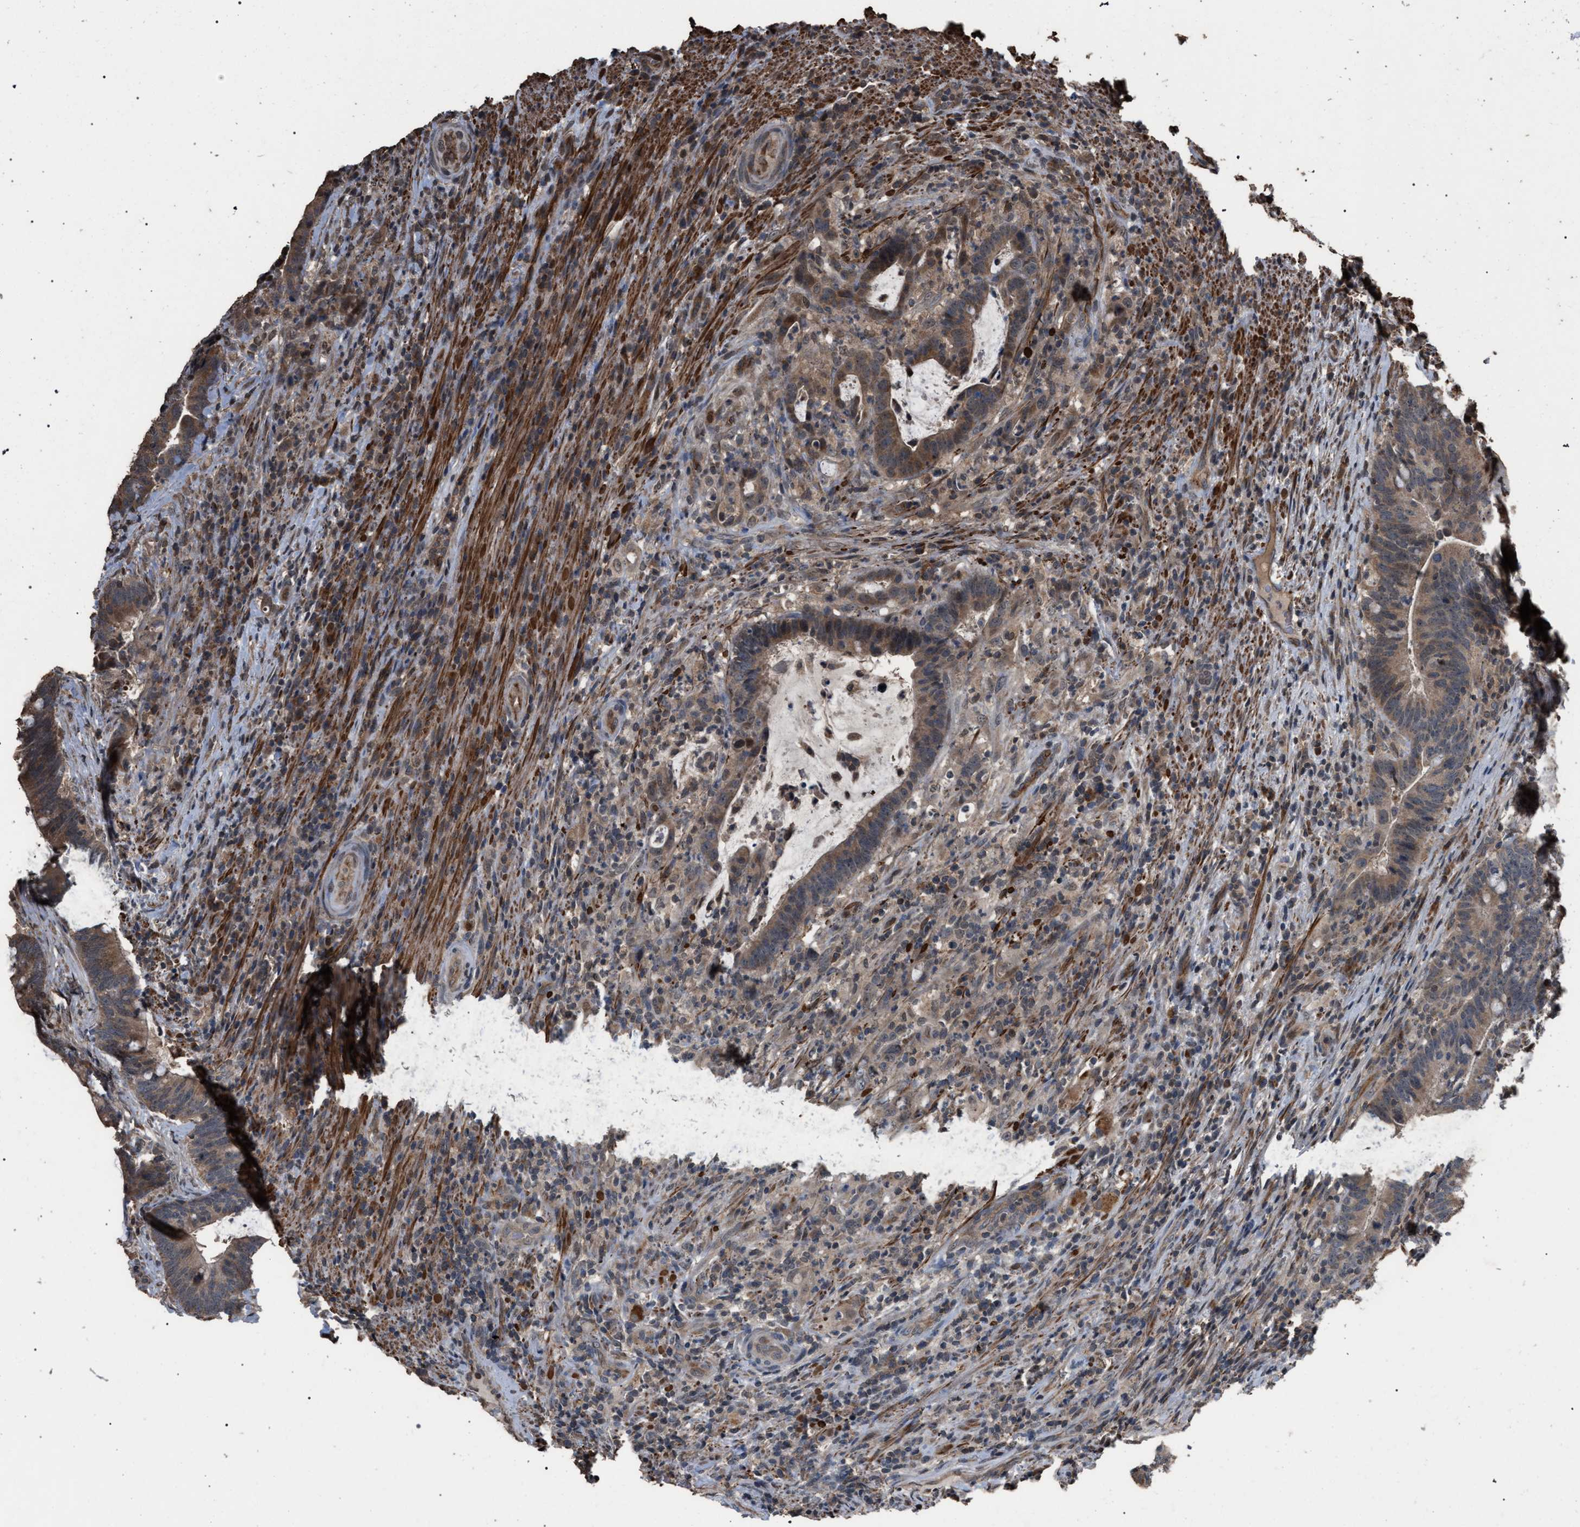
{"staining": {"intensity": "weak", "quantity": ">75%", "location": "cytoplasmic/membranous"}, "tissue": "colorectal cancer", "cell_type": "Tumor cells", "image_type": "cancer", "snomed": [{"axis": "morphology", "description": "Adenocarcinoma, NOS"}, {"axis": "topography", "description": "Colon"}], "caption": "A photomicrograph of human colorectal cancer (adenocarcinoma) stained for a protein reveals weak cytoplasmic/membranous brown staining in tumor cells. The staining is performed using DAB (3,3'-diaminobenzidine) brown chromogen to label protein expression. The nuclei are counter-stained blue using hematoxylin.", "gene": "NAA35", "patient": {"sex": "female", "age": 66}}